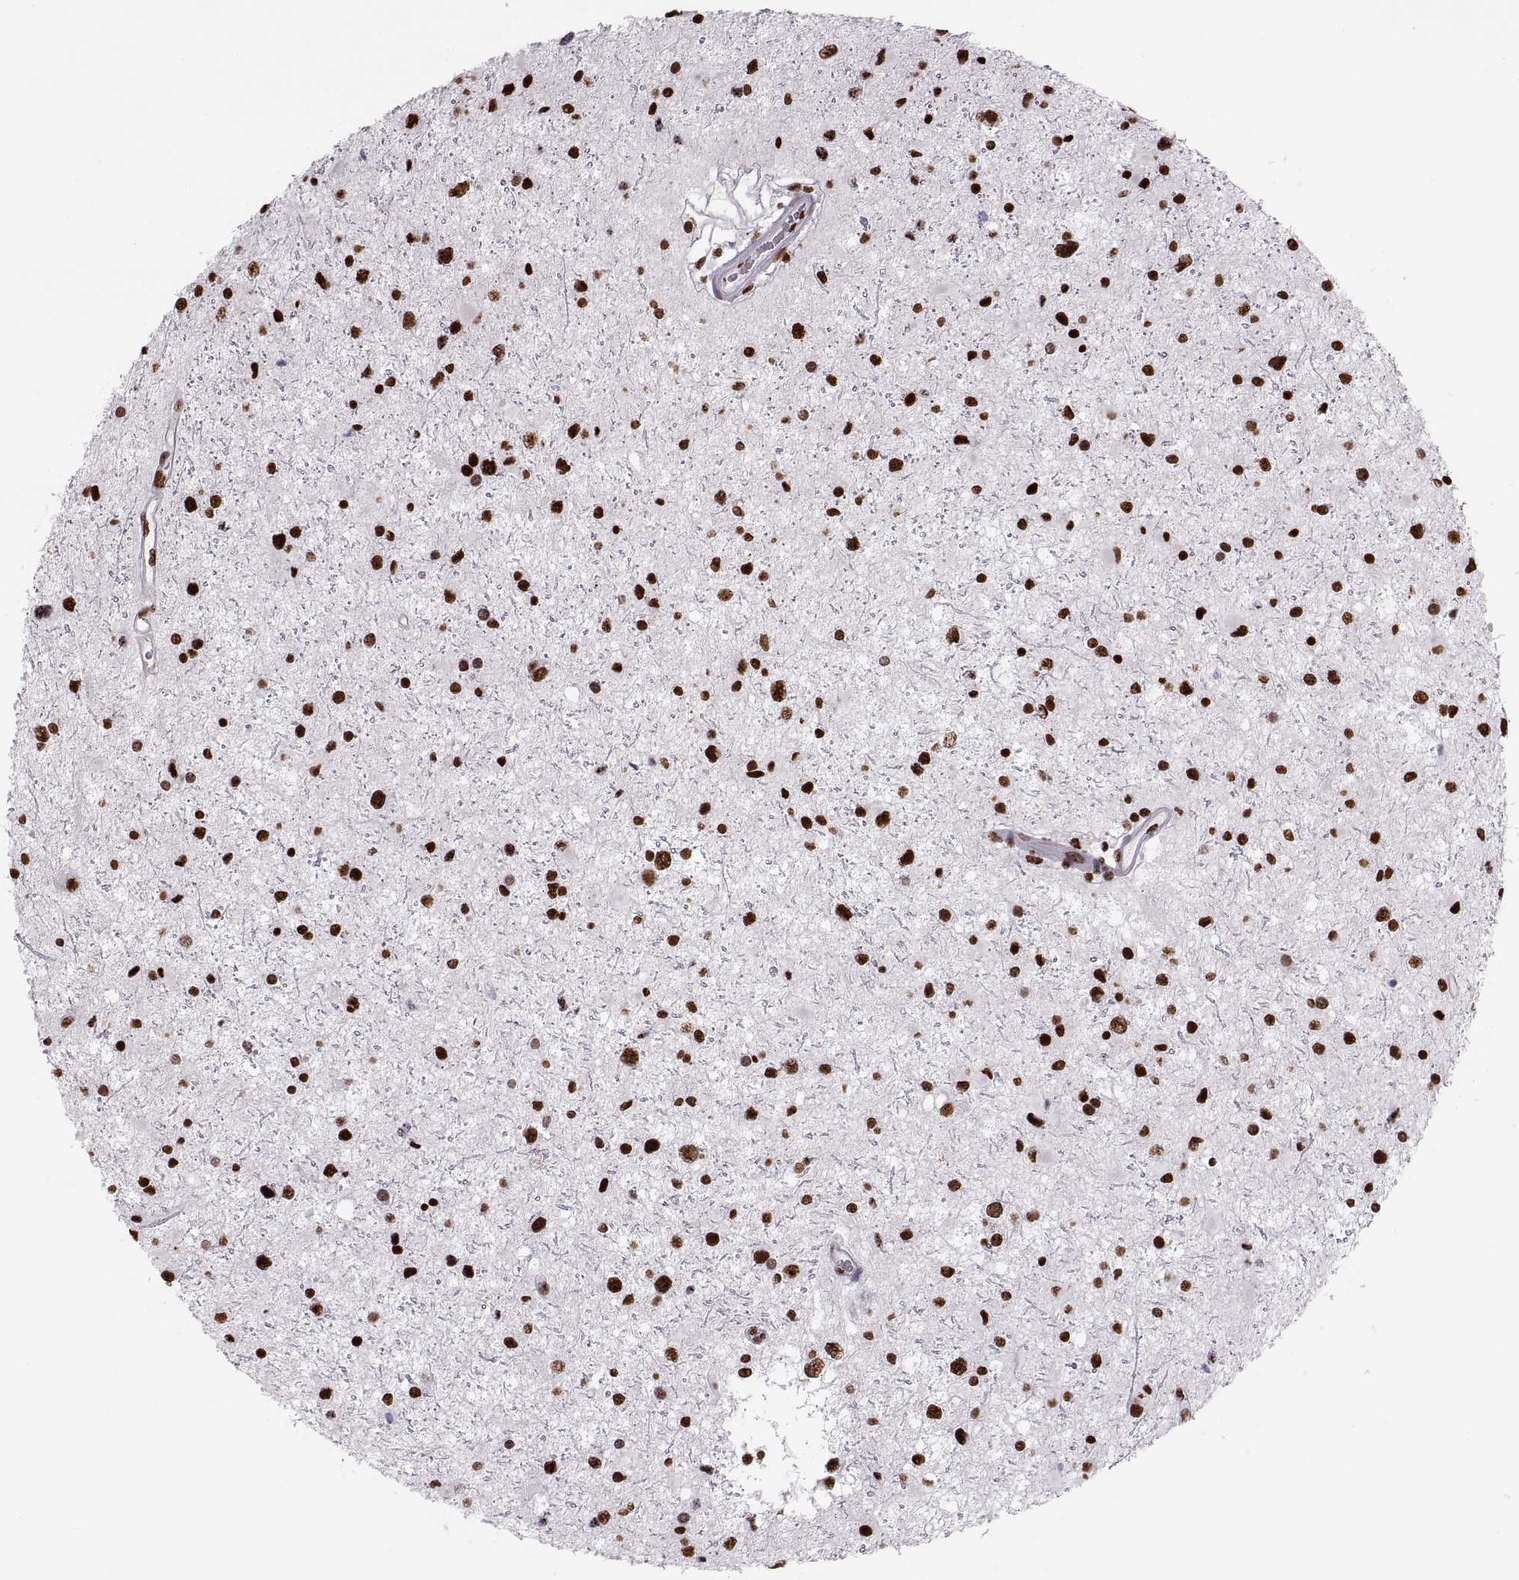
{"staining": {"intensity": "strong", "quantity": ">75%", "location": "nuclear"}, "tissue": "glioma", "cell_type": "Tumor cells", "image_type": "cancer", "snomed": [{"axis": "morphology", "description": "Glioma, malignant, Low grade"}, {"axis": "topography", "description": "Brain"}], "caption": "Malignant low-grade glioma was stained to show a protein in brown. There is high levels of strong nuclear expression in approximately >75% of tumor cells. (brown staining indicates protein expression, while blue staining denotes nuclei).", "gene": "SNAI1", "patient": {"sex": "female", "age": 32}}